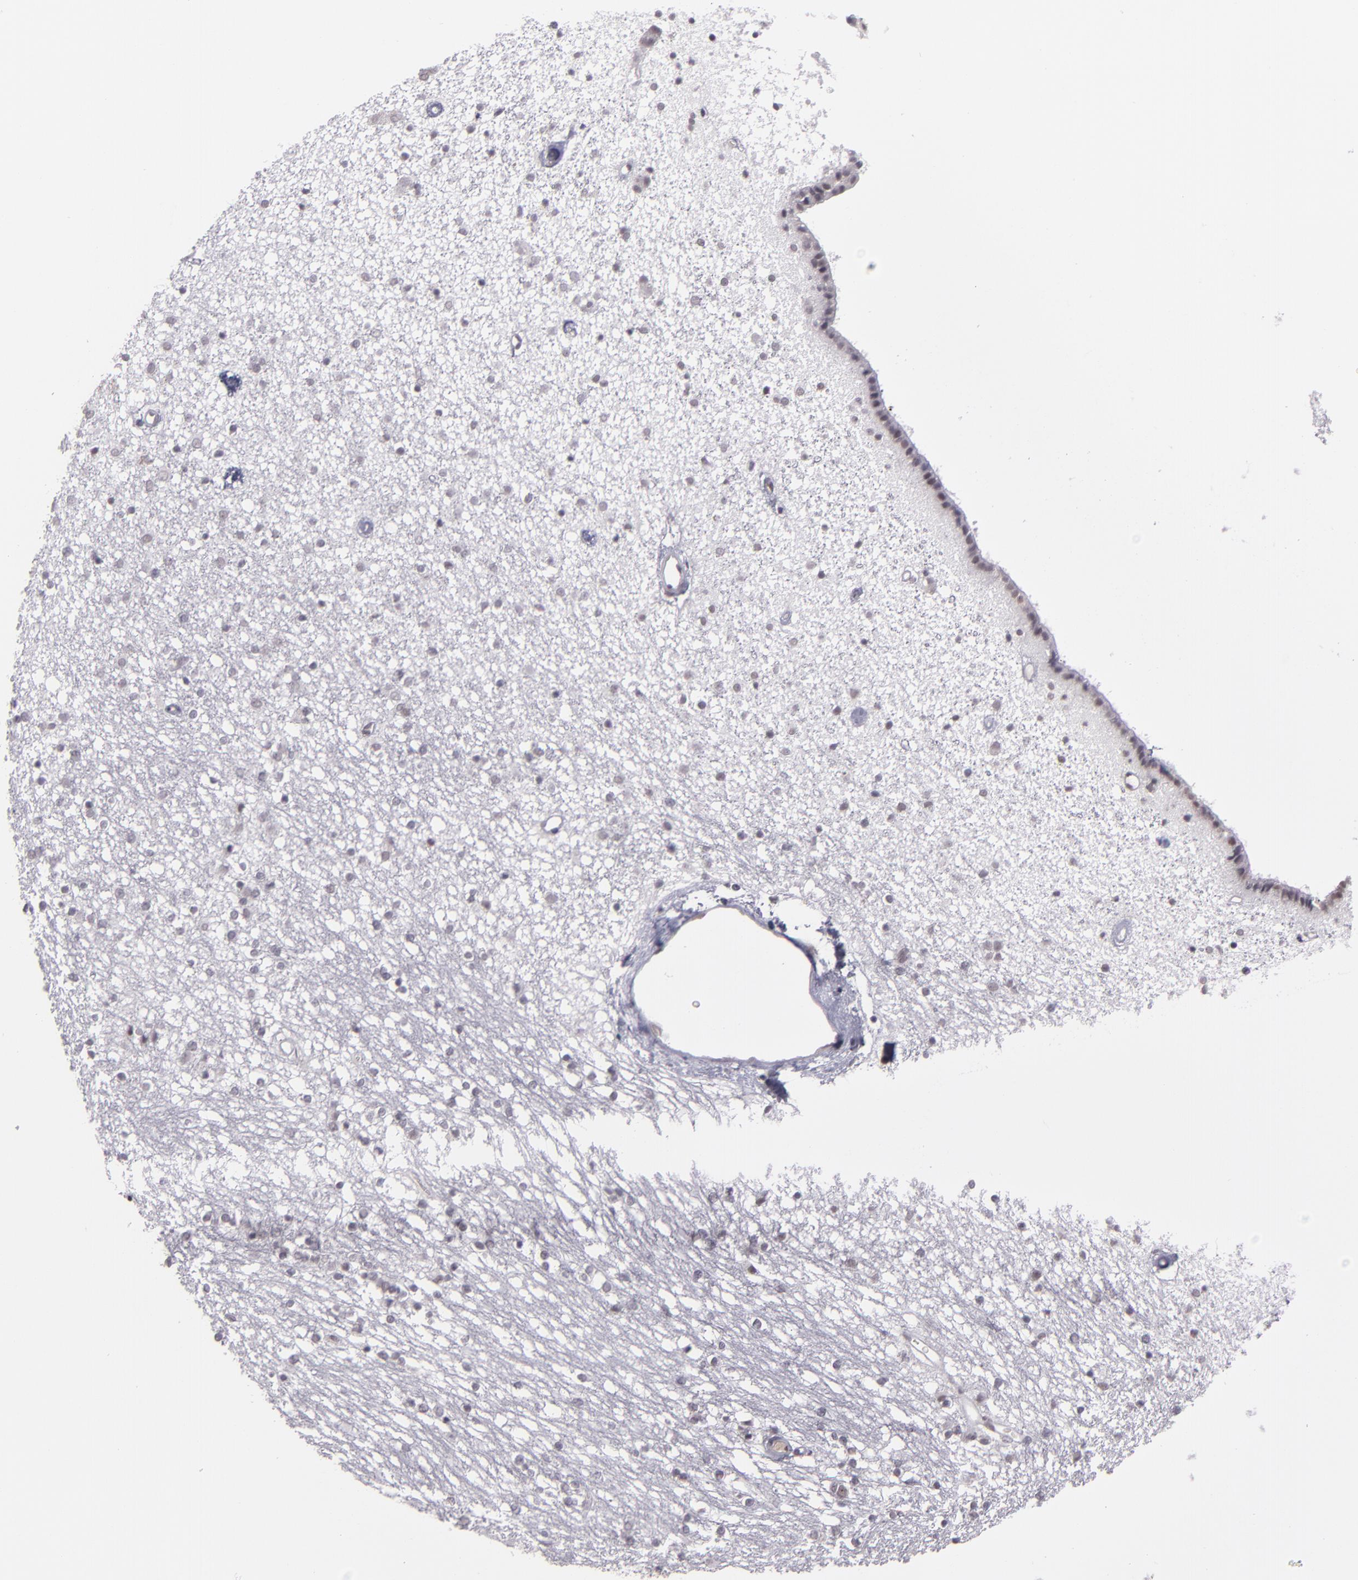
{"staining": {"intensity": "weak", "quantity": "<25%", "location": "nuclear"}, "tissue": "caudate", "cell_type": "Glial cells", "image_type": "normal", "snomed": [{"axis": "morphology", "description": "Normal tissue, NOS"}, {"axis": "topography", "description": "Lateral ventricle wall"}], "caption": "A histopathology image of human caudate is negative for staining in glial cells.", "gene": "ZNF205", "patient": {"sex": "female", "age": 54}}